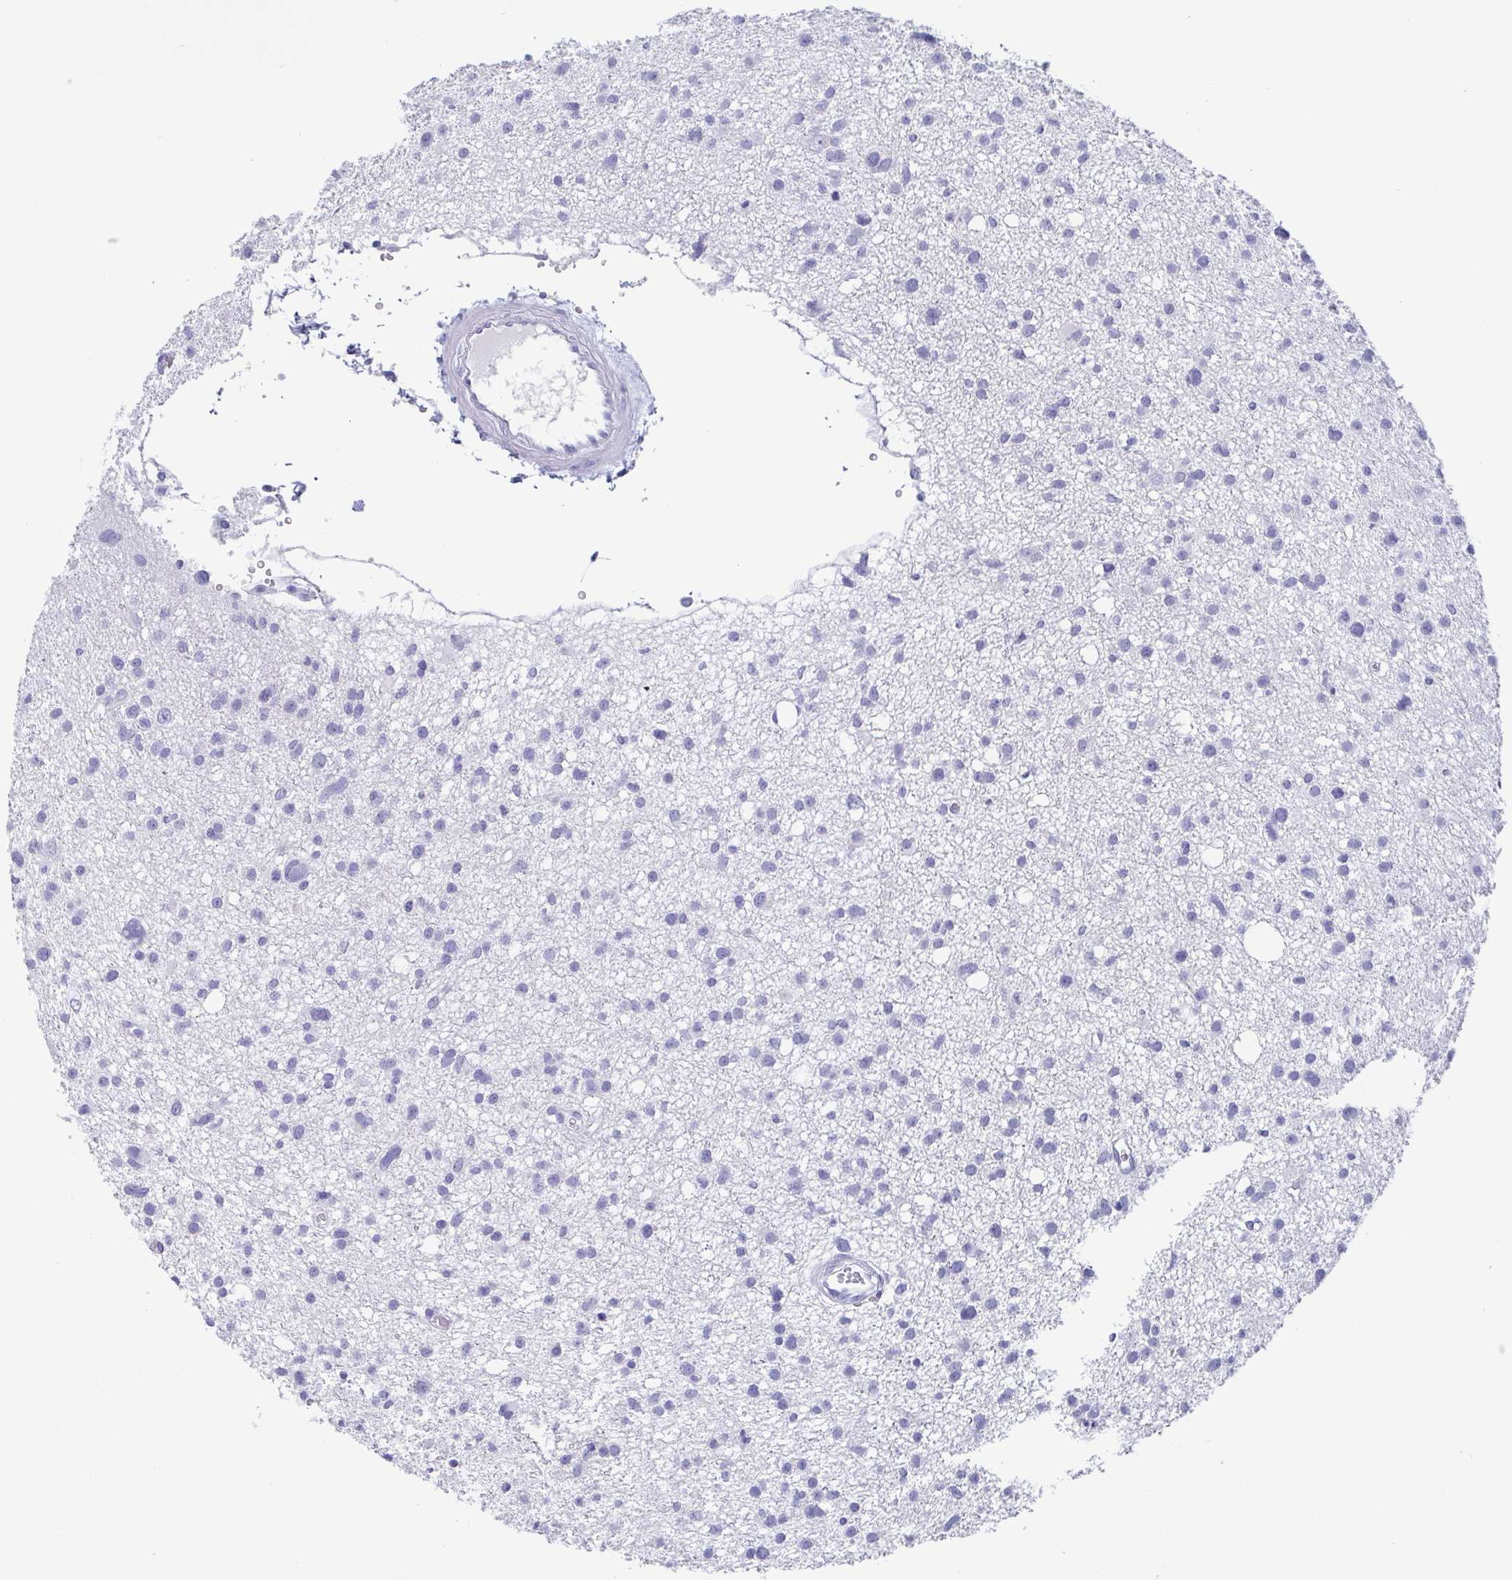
{"staining": {"intensity": "negative", "quantity": "none", "location": "none"}, "tissue": "glioma", "cell_type": "Tumor cells", "image_type": "cancer", "snomed": [{"axis": "morphology", "description": "Glioma, malignant, High grade"}, {"axis": "topography", "description": "Brain"}], "caption": "Immunohistochemical staining of human malignant high-grade glioma shows no significant staining in tumor cells.", "gene": "SCGN", "patient": {"sex": "male", "age": 23}}